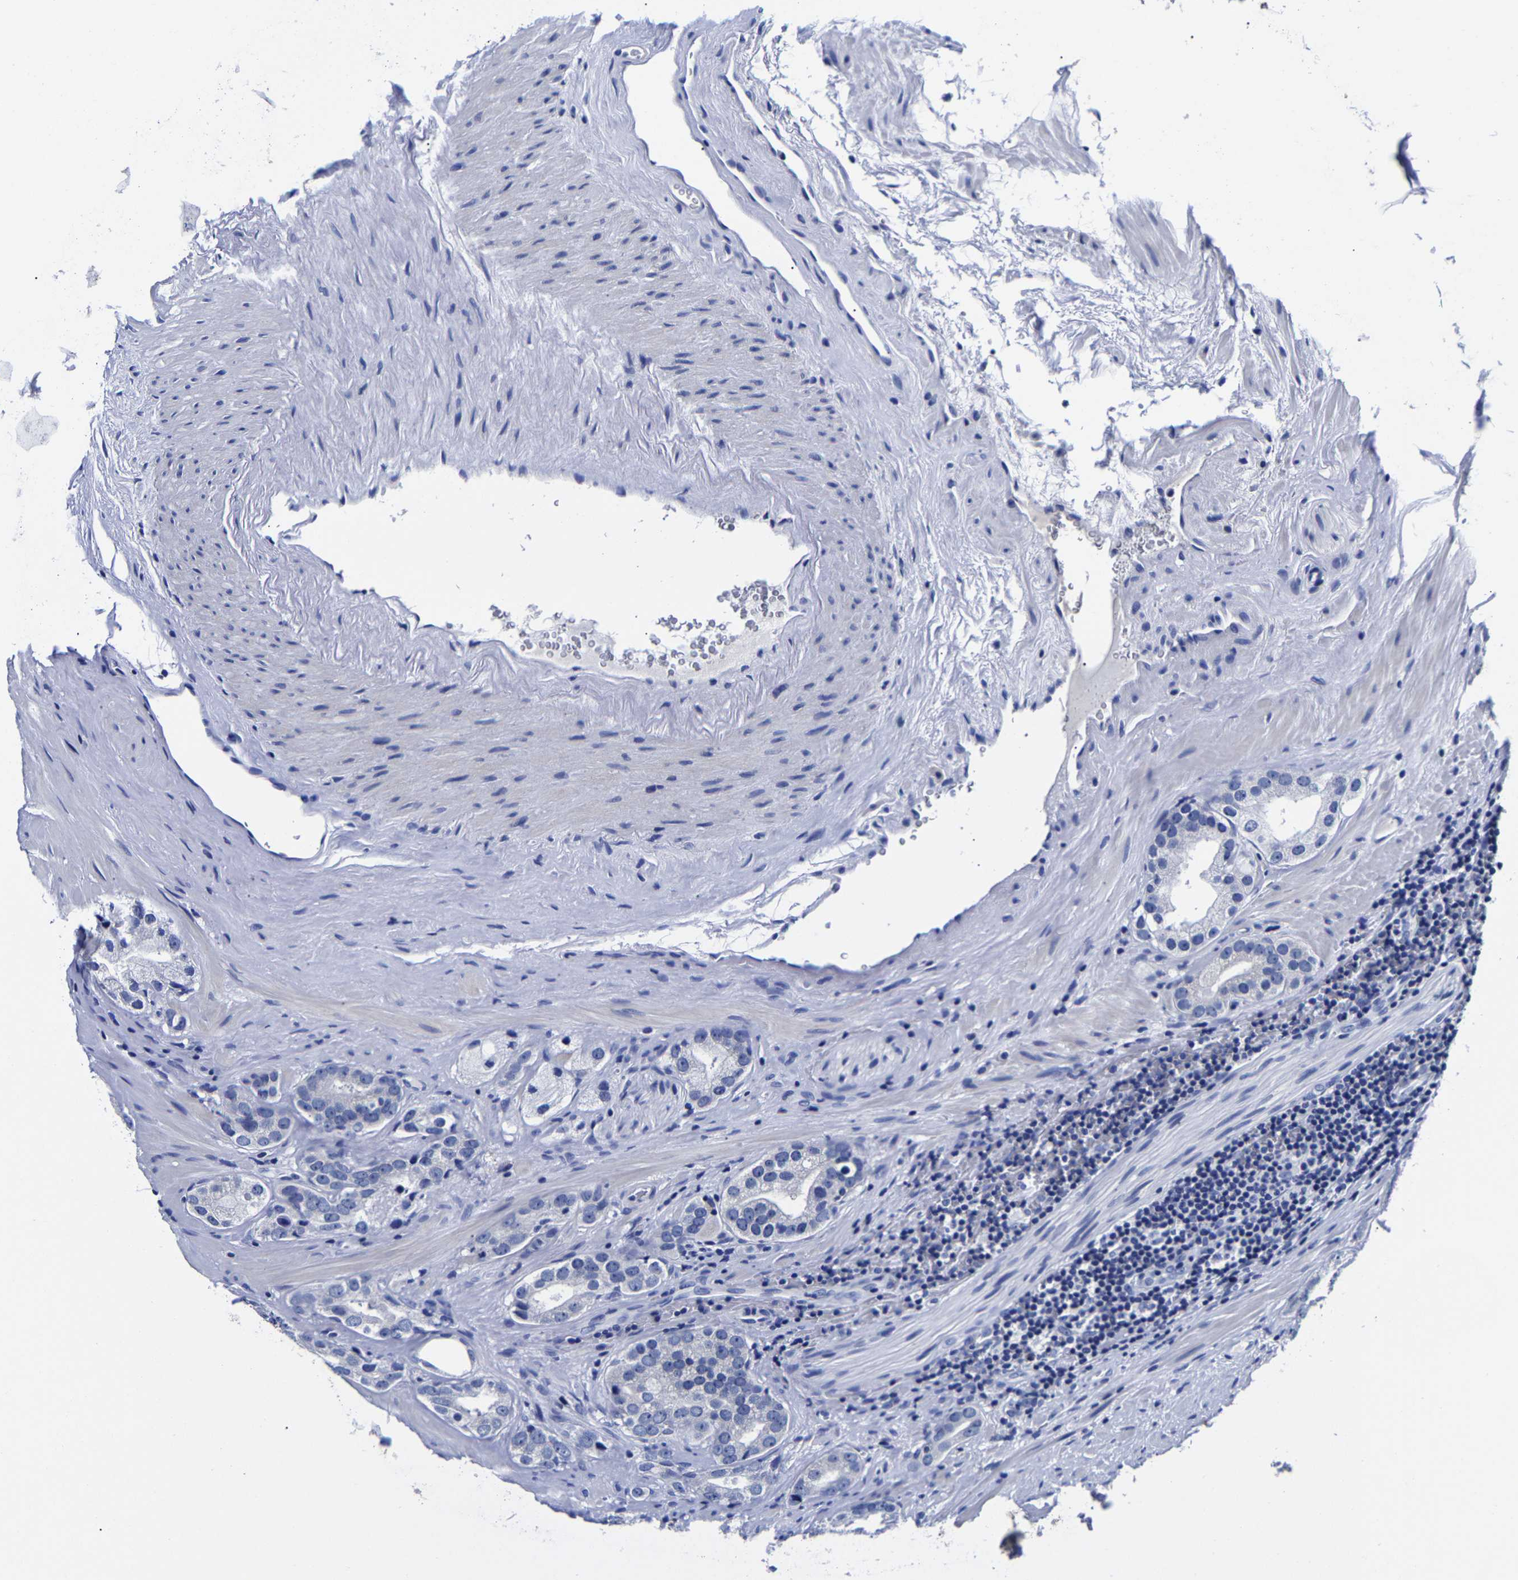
{"staining": {"intensity": "negative", "quantity": "none", "location": "none"}, "tissue": "prostate cancer", "cell_type": "Tumor cells", "image_type": "cancer", "snomed": [{"axis": "morphology", "description": "Adenocarcinoma, High grade"}, {"axis": "topography", "description": "Prostate"}], "caption": "A high-resolution image shows immunohistochemistry (IHC) staining of prostate cancer (adenocarcinoma (high-grade)), which demonstrates no significant positivity in tumor cells.", "gene": "CPA2", "patient": {"sex": "male", "age": 63}}